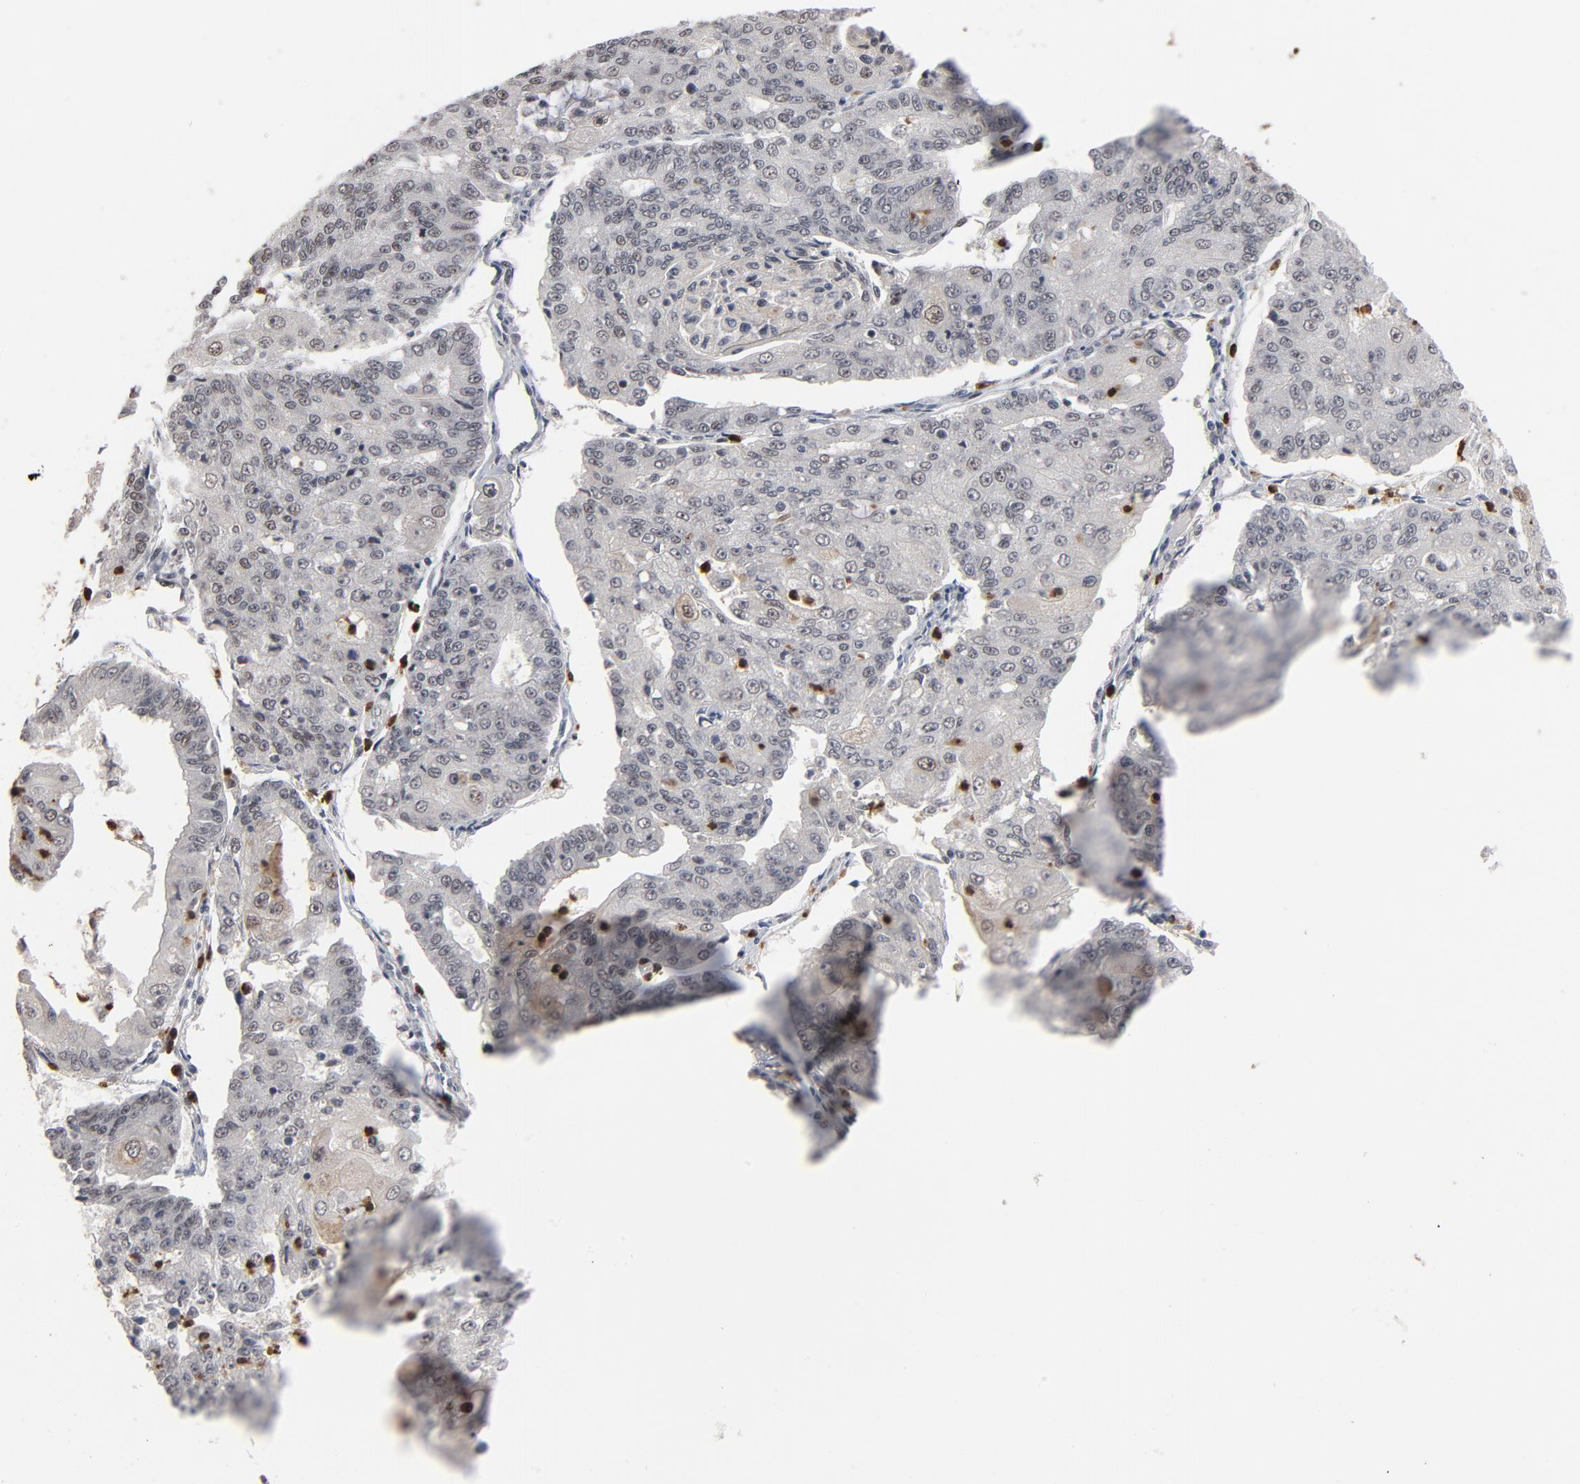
{"staining": {"intensity": "negative", "quantity": "none", "location": "none"}, "tissue": "endometrial cancer", "cell_type": "Tumor cells", "image_type": "cancer", "snomed": [{"axis": "morphology", "description": "Adenocarcinoma, NOS"}, {"axis": "topography", "description": "Endometrium"}], "caption": "Immunohistochemical staining of endometrial cancer reveals no significant staining in tumor cells.", "gene": "RTL5", "patient": {"sex": "female", "age": 56}}